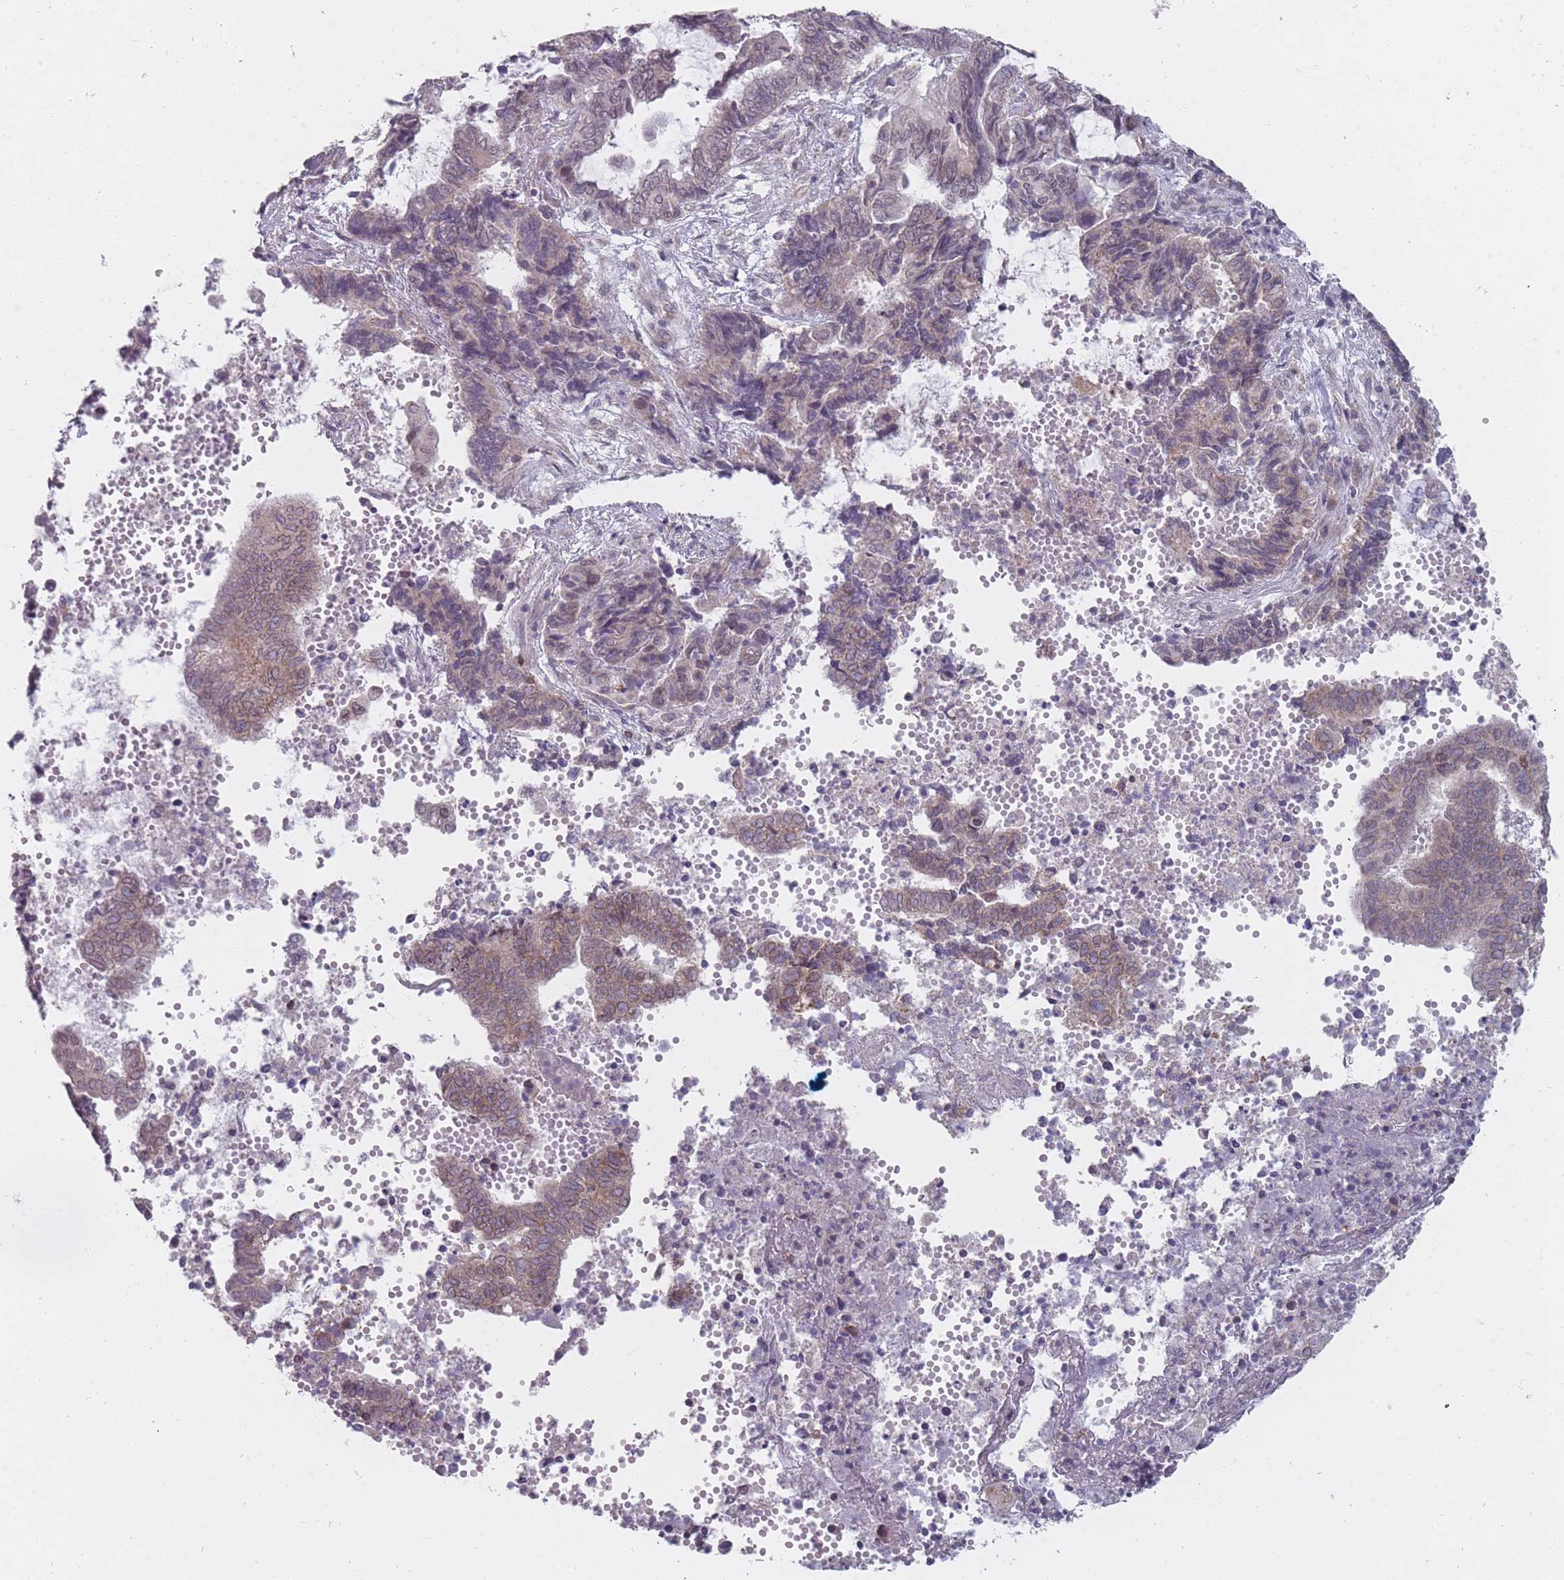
{"staining": {"intensity": "weak", "quantity": "25%-75%", "location": "cytoplasmic/membranous"}, "tissue": "endometrial cancer", "cell_type": "Tumor cells", "image_type": "cancer", "snomed": [{"axis": "morphology", "description": "Adenocarcinoma, NOS"}, {"axis": "topography", "description": "Uterus"}, {"axis": "topography", "description": "Endometrium"}], "caption": "Protein staining exhibits weak cytoplasmic/membranous staining in approximately 25%-75% of tumor cells in endometrial cancer. The staining is performed using DAB brown chromogen to label protein expression. The nuclei are counter-stained blue using hematoxylin.", "gene": "PCDH12", "patient": {"sex": "female", "age": 70}}